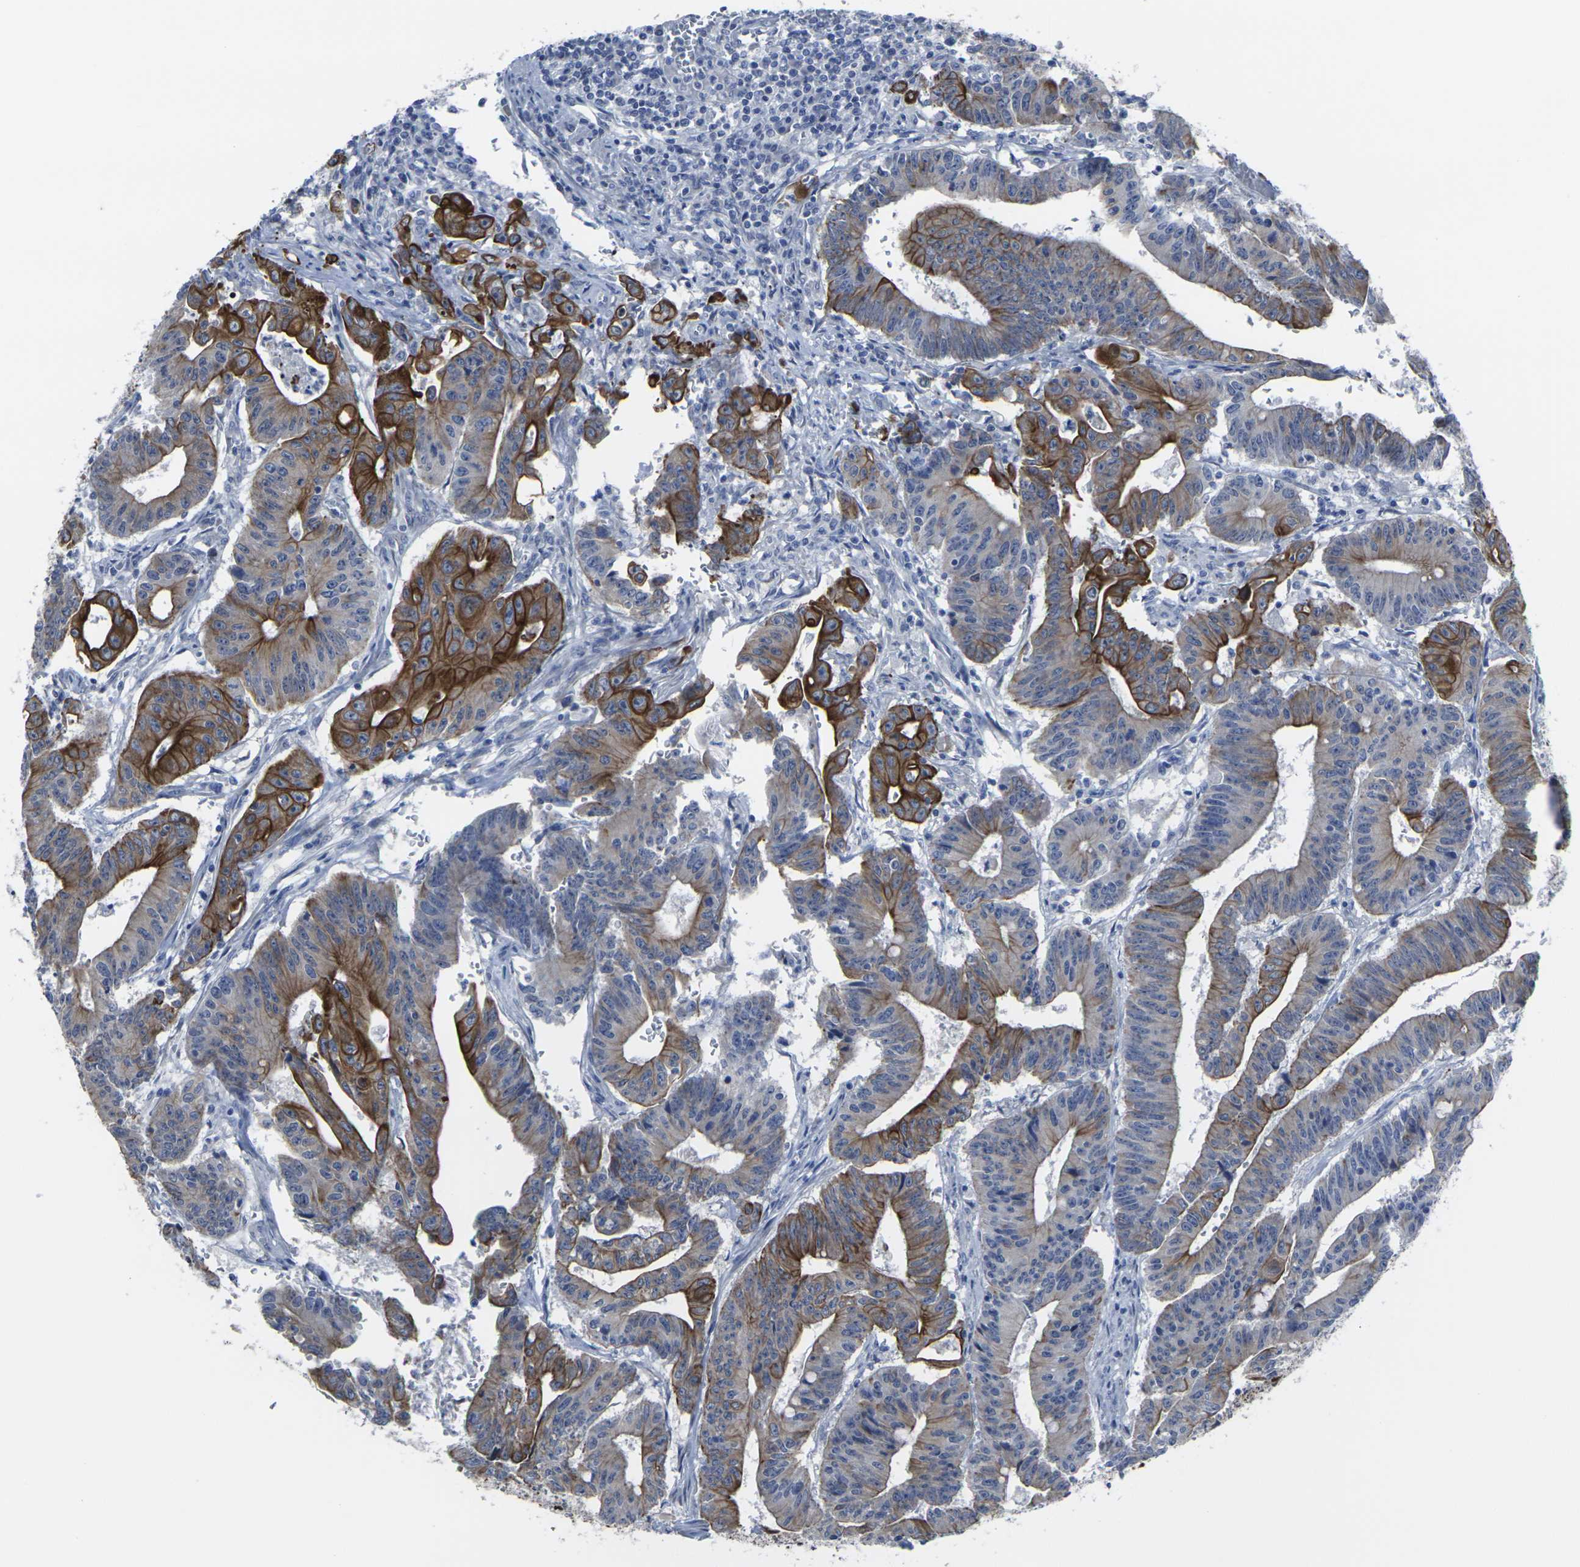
{"staining": {"intensity": "strong", "quantity": "25%-75%", "location": "cytoplasmic/membranous"}, "tissue": "colorectal cancer", "cell_type": "Tumor cells", "image_type": "cancer", "snomed": [{"axis": "morphology", "description": "Adenocarcinoma, NOS"}, {"axis": "topography", "description": "Colon"}], "caption": "An image of human colorectal adenocarcinoma stained for a protein exhibits strong cytoplasmic/membranous brown staining in tumor cells.", "gene": "ANKRD46", "patient": {"sex": "male", "age": 45}}